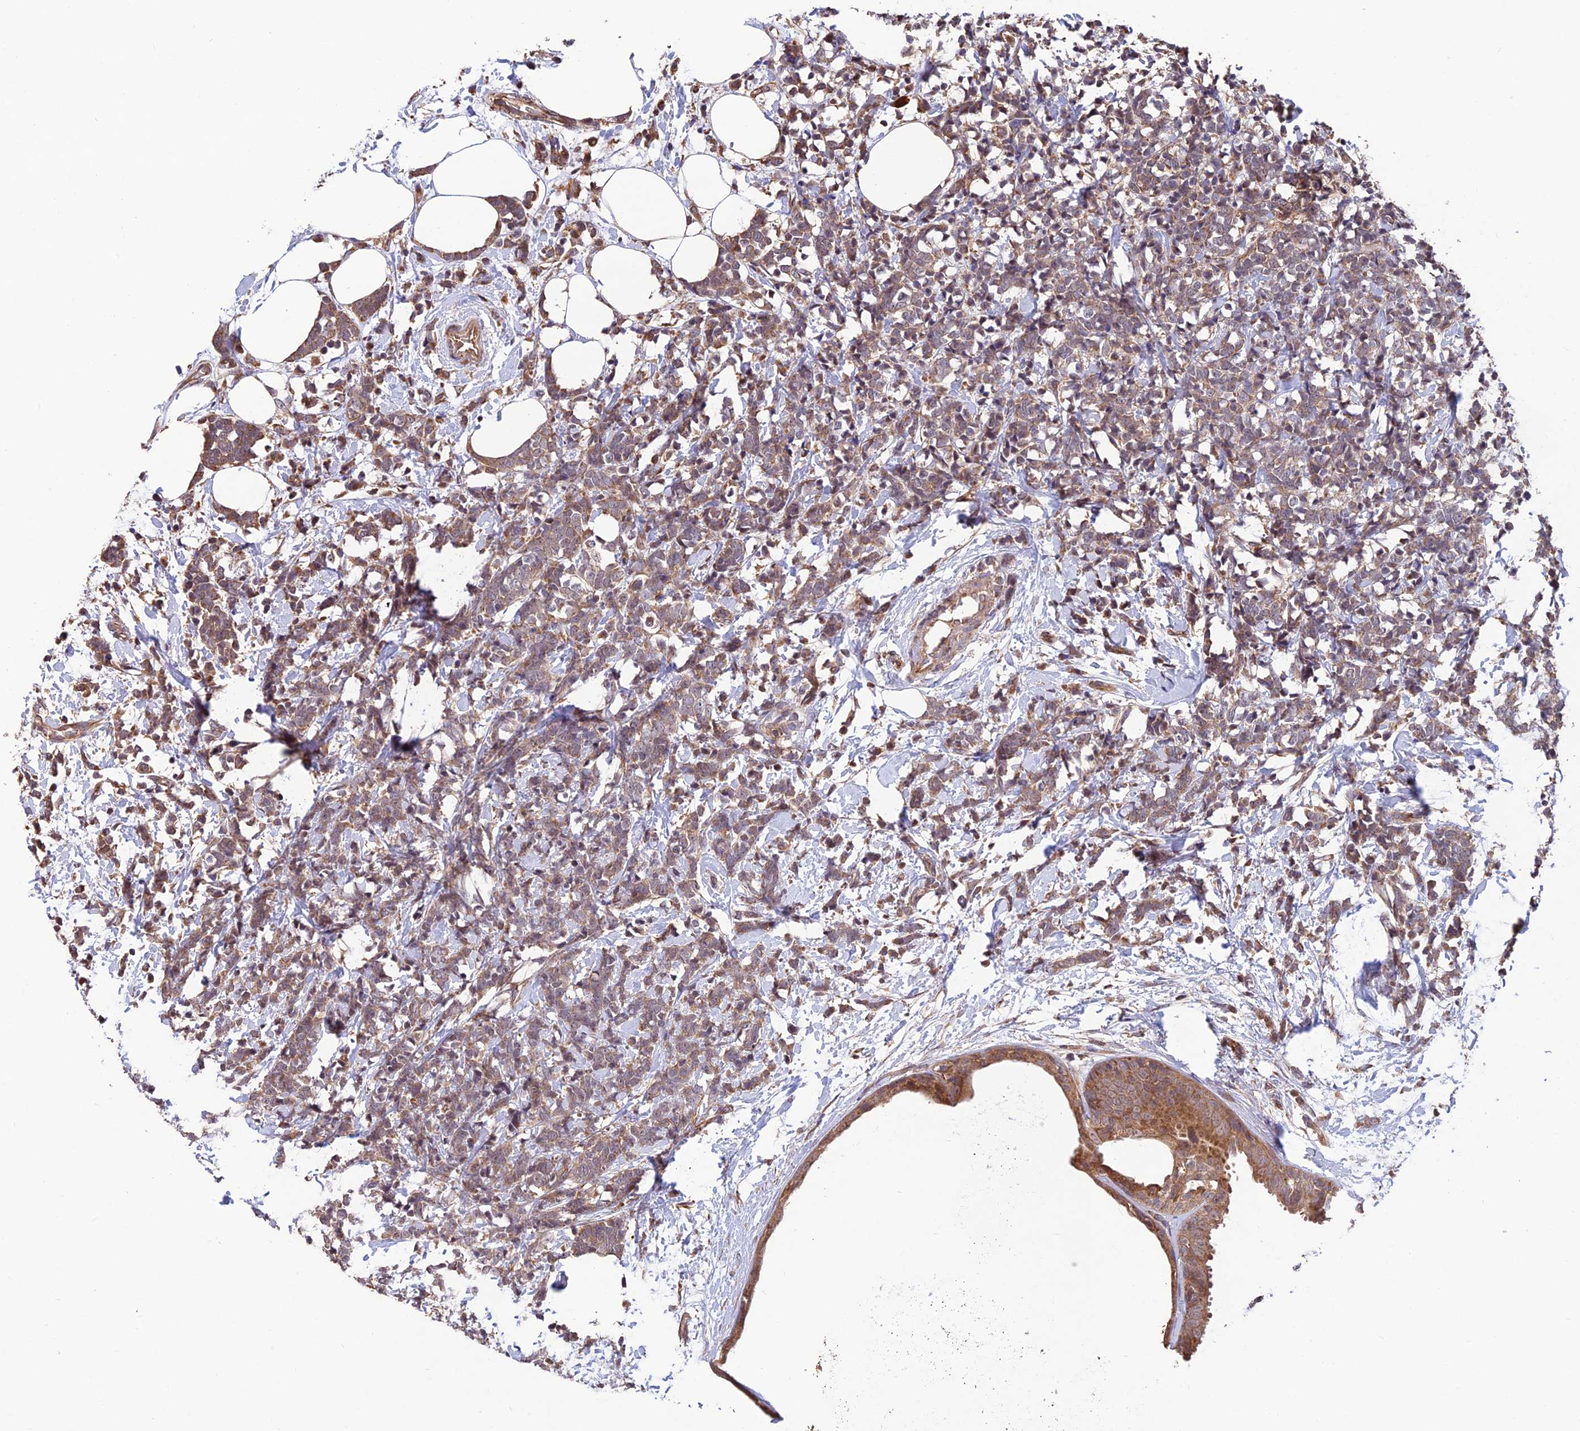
{"staining": {"intensity": "moderate", "quantity": "25%-75%", "location": "cytoplasmic/membranous"}, "tissue": "breast cancer", "cell_type": "Tumor cells", "image_type": "cancer", "snomed": [{"axis": "morphology", "description": "Lobular carcinoma"}, {"axis": "topography", "description": "Breast"}], "caption": "Immunohistochemical staining of breast cancer displays moderate cytoplasmic/membranous protein staining in about 25%-75% of tumor cells. (DAB IHC with brightfield microscopy, high magnification).", "gene": "MNS1", "patient": {"sex": "female", "age": 58}}